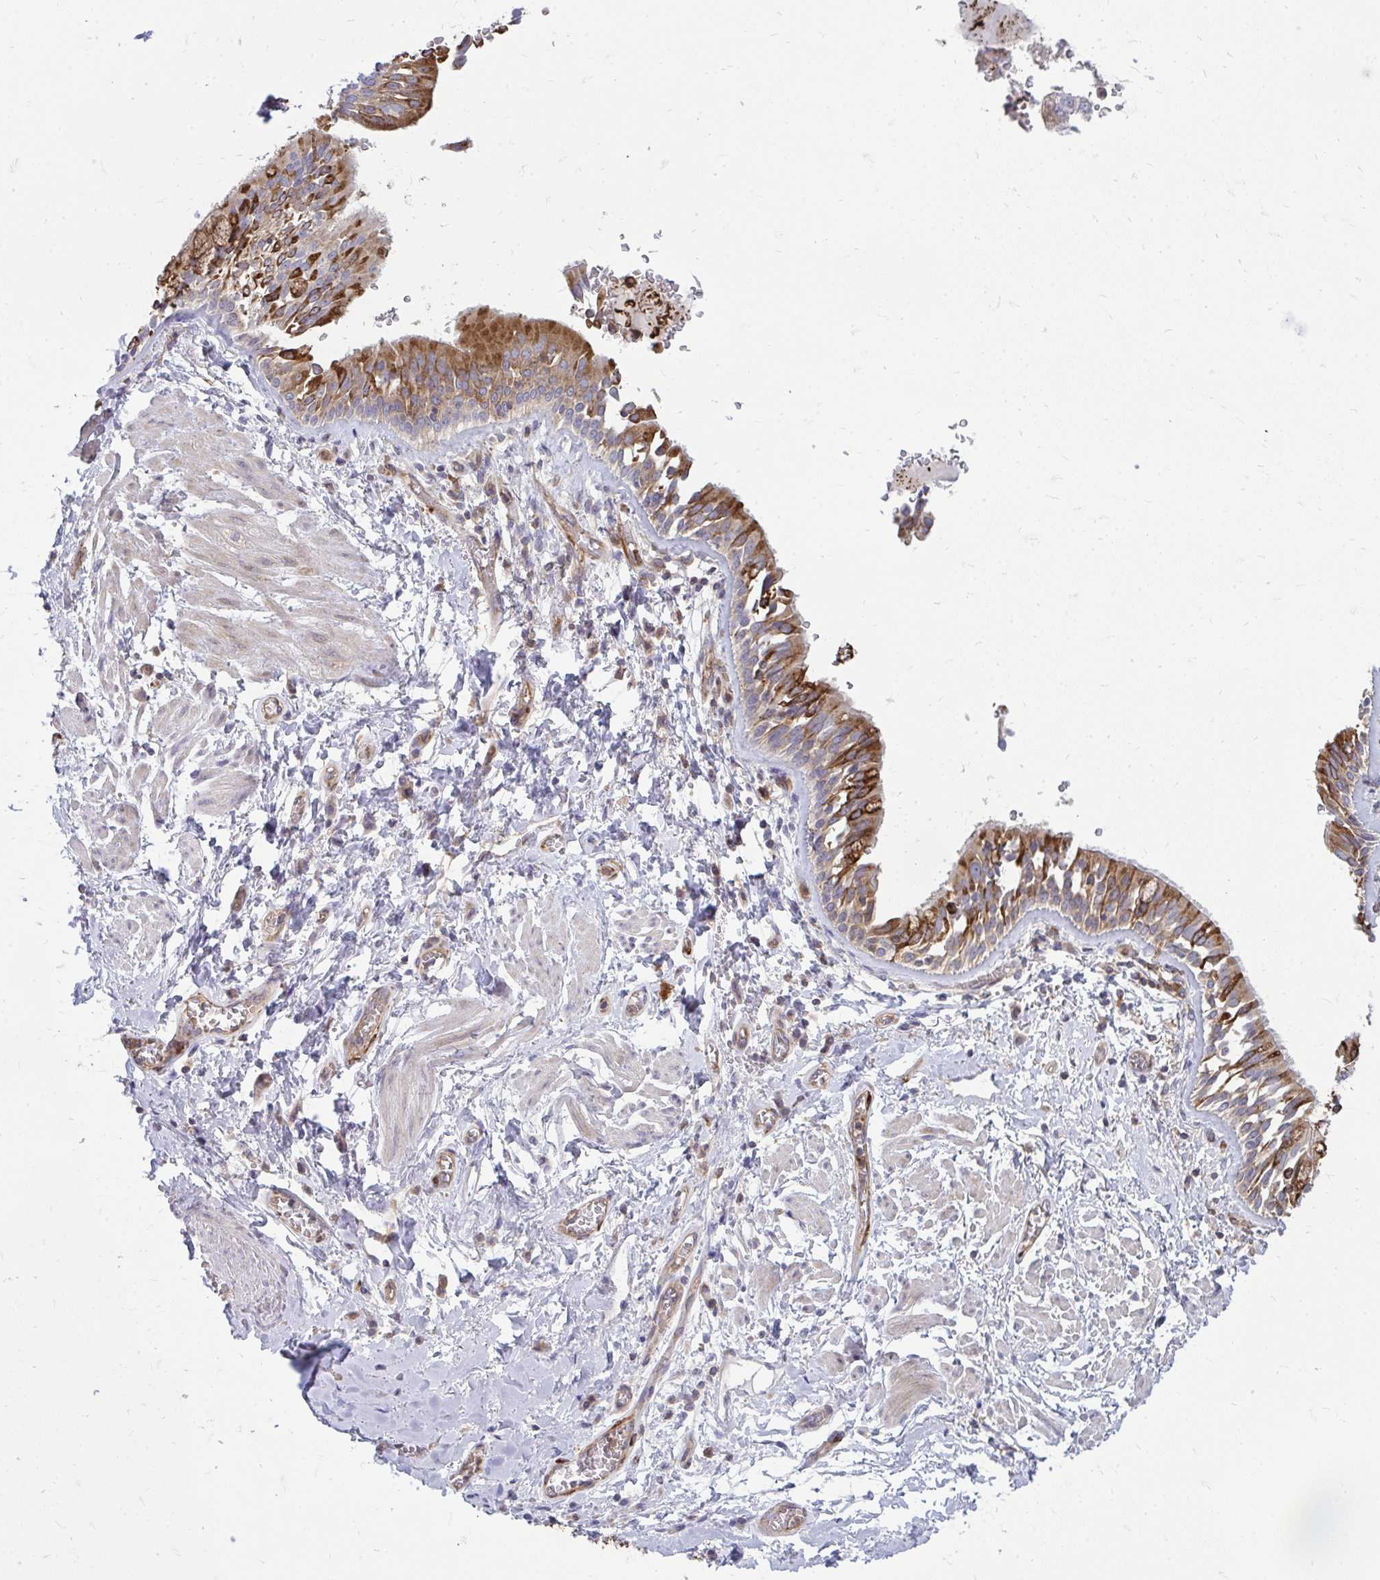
{"staining": {"intensity": "negative", "quantity": "none", "location": "none"}, "tissue": "adipose tissue", "cell_type": "Adipocytes", "image_type": "normal", "snomed": [{"axis": "morphology", "description": "Normal tissue, NOS"}, {"axis": "morphology", "description": "Degeneration, NOS"}, {"axis": "topography", "description": "Cartilage tissue"}, {"axis": "topography", "description": "Lung"}], "caption": "Micrograph shows no protein positivity in adipocytes of benign adipose tissue. (IHC, brightfield microscopy, high magnification).", "gene": "ASAP1", "patient": {"sex": "female", "age": 61}}